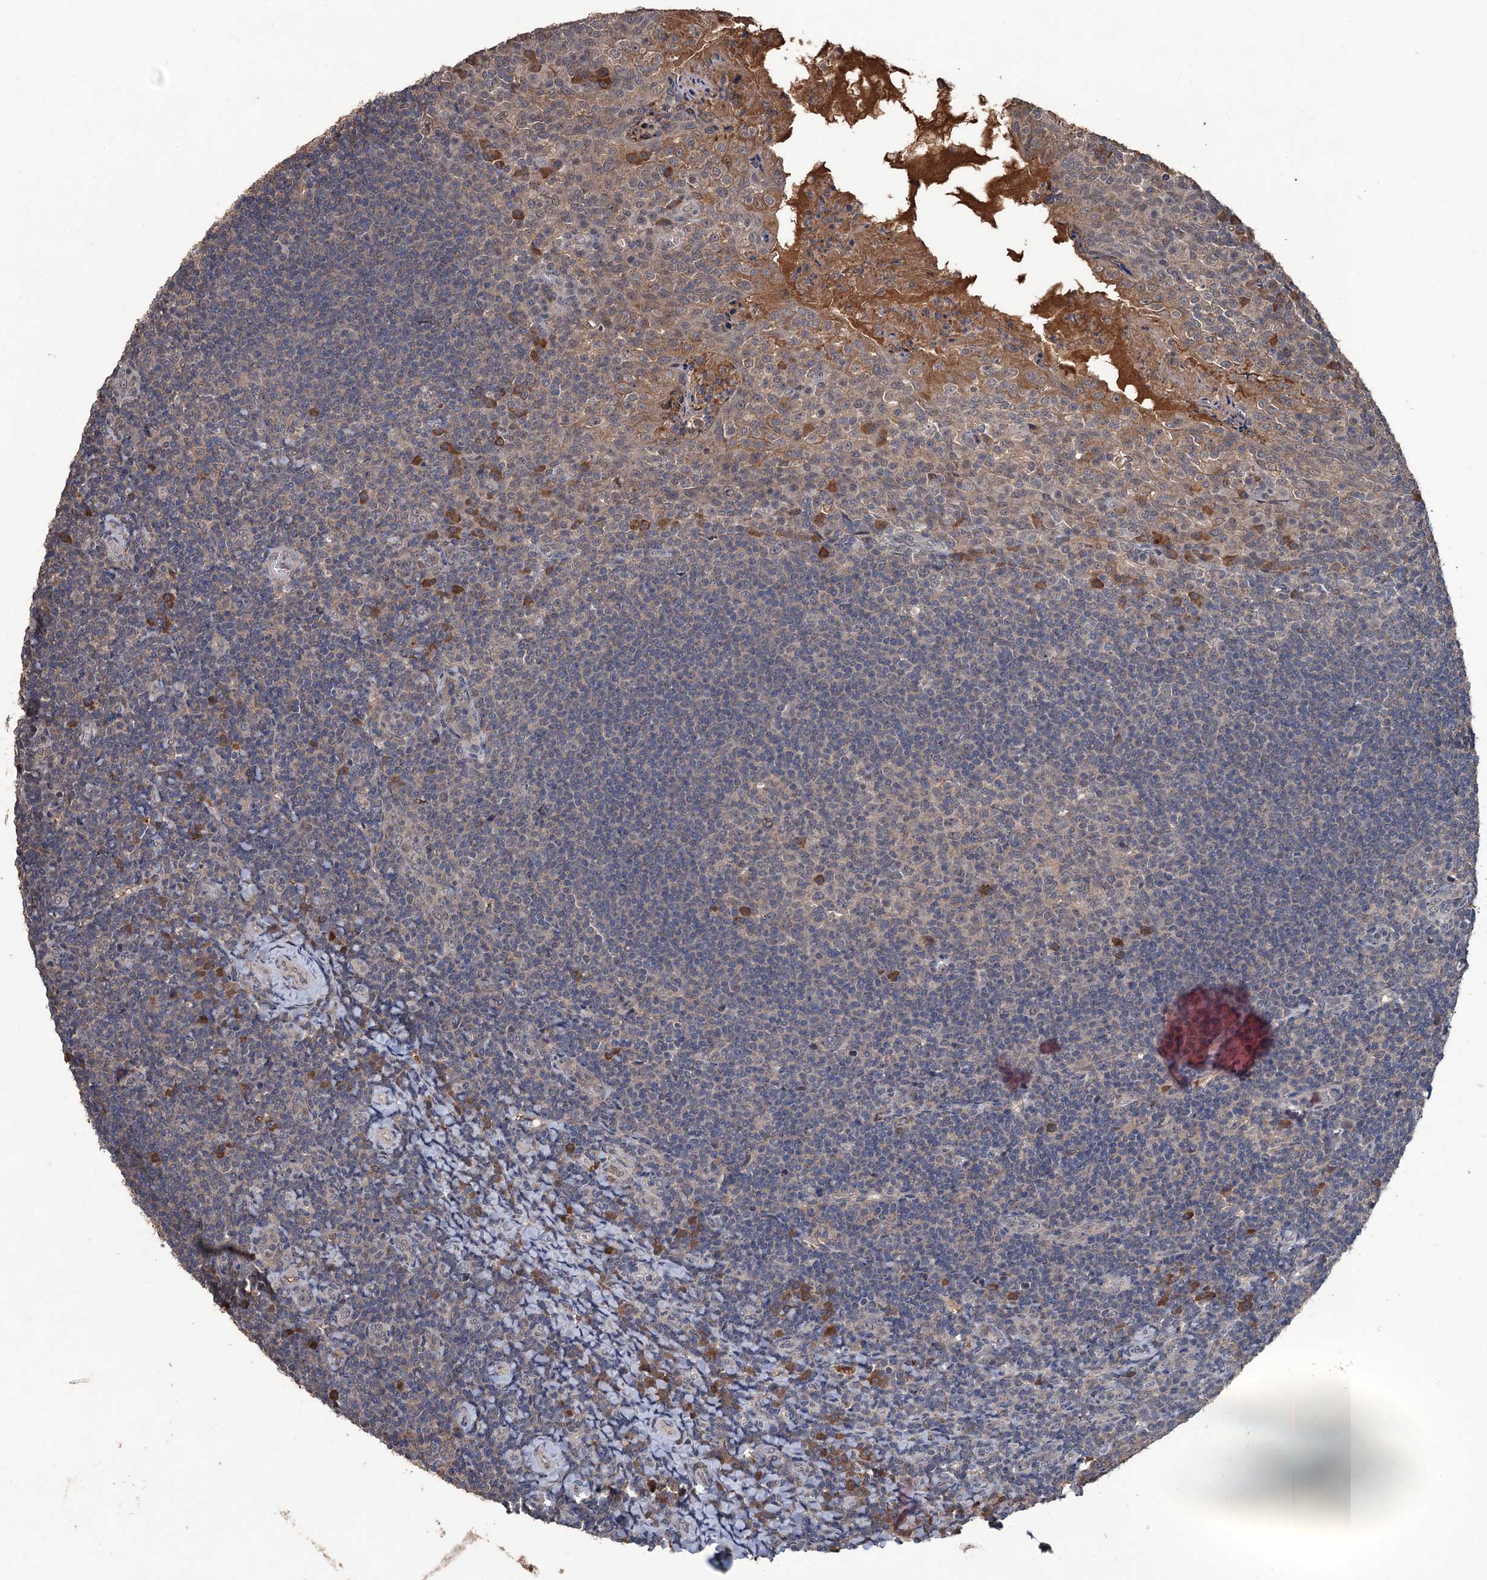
{"staining": {"intensity": "moderate", "quantity": "<25%", "location": "cytoplasmic/membranous"}, "tissue": "tonsil", "cell_type": "Germinal center cells", "image_type": "normal", "snomed": [{"axis": "morphology", "description": "Normal tissue, NOS"}, {"axis": "topography", "description": "Tonsil"}], "caption": "Moderate cytoplasmic/membranous protein expression is identified in approximately <25% of germinal center cells in tonsil. Using DAB (3,3'-diaminobenzidine) (brown) and hematoxylin (blue) stains, captured at high magnification using brightfield microscopy.", "gene": "ZNF438", "patient": {"sex": "female", "age": 10}}